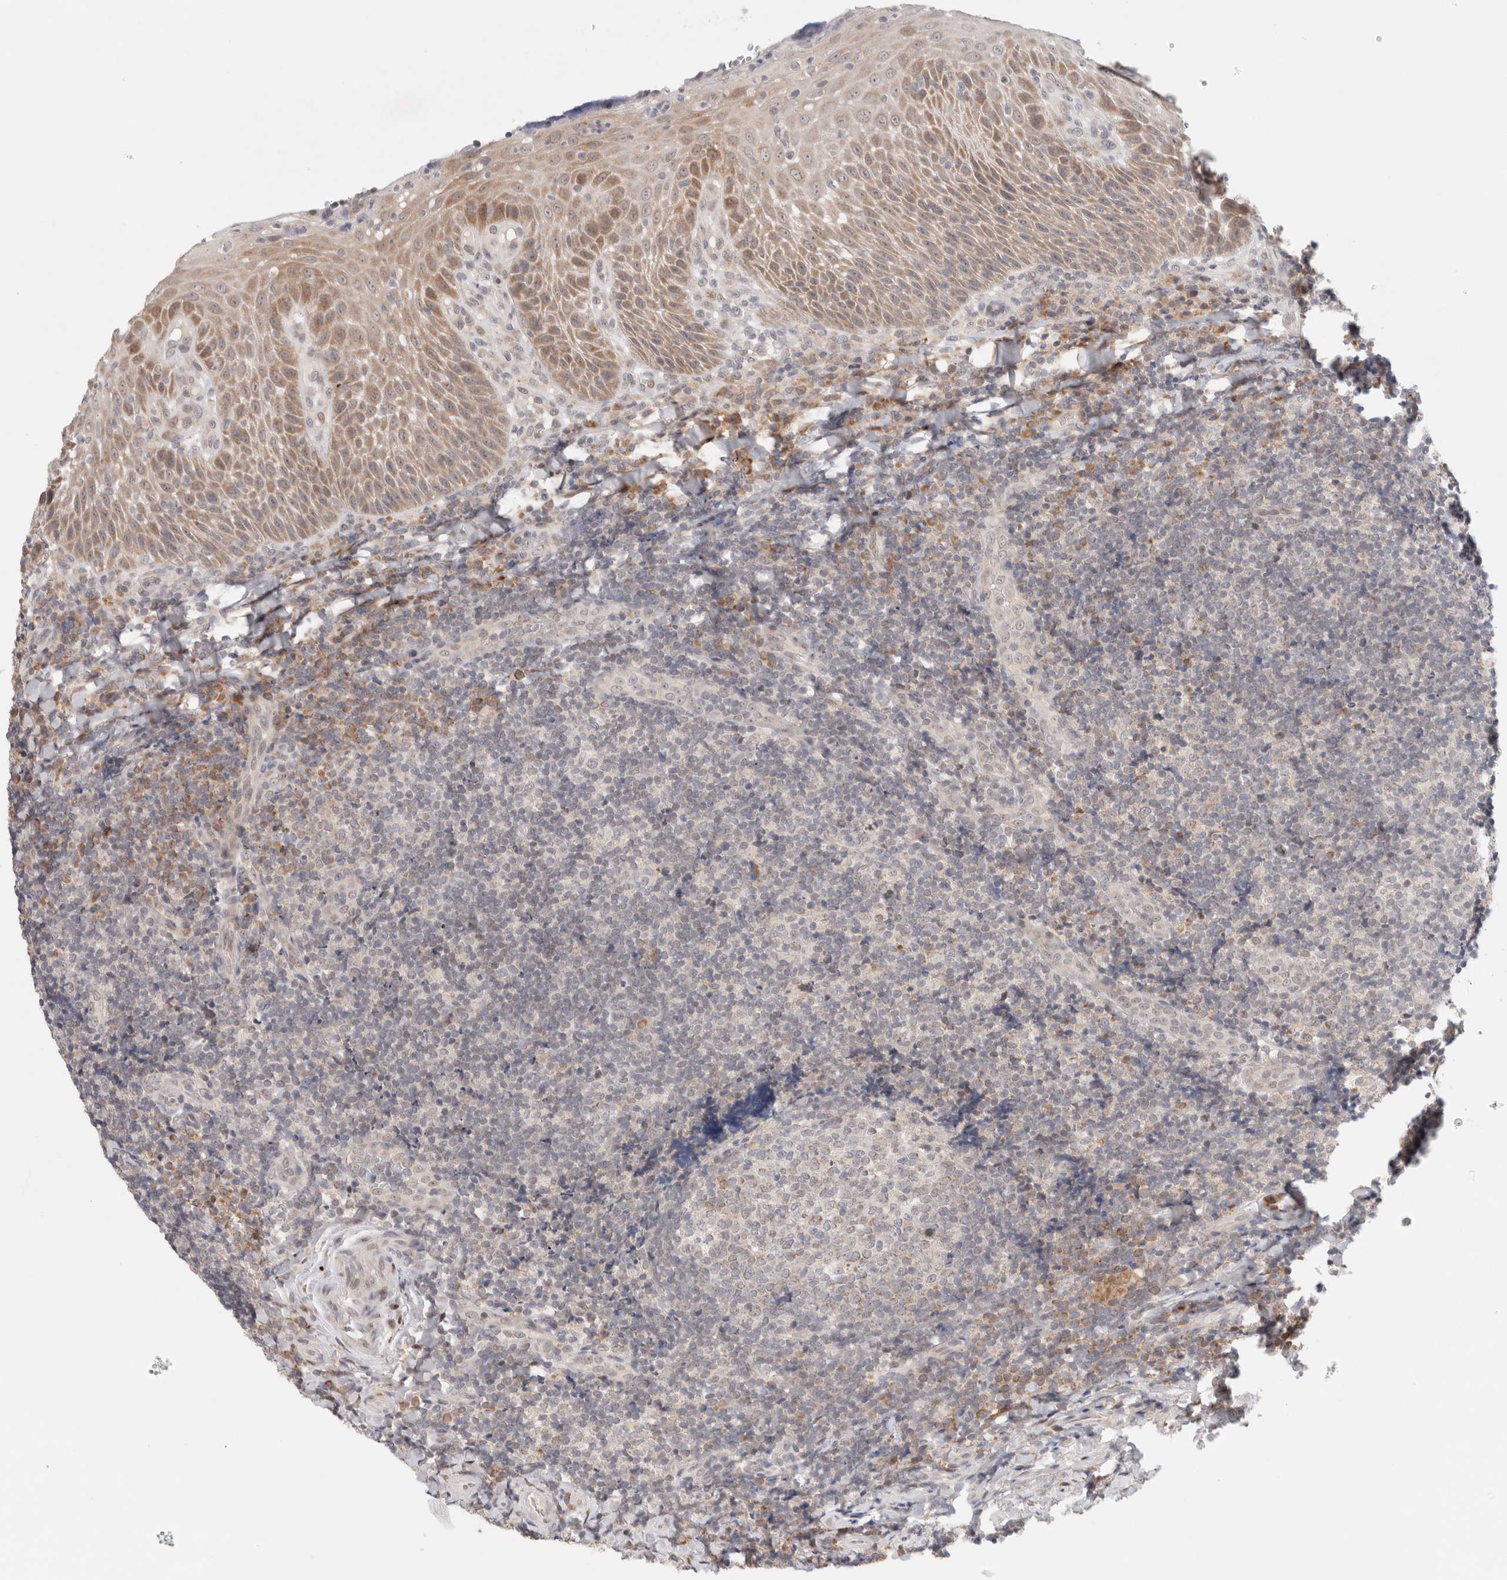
{"staining": {"intensity": "moderate", "quantity": "<25%", "location": "cytoplasmic/membranous"}, "tissue": "tonsil", "cell_type": "Germinal center cells", "image_type": "normal", "snomed": [{"axis": "morphology", "description": "Normal tissue, NOS"}, {"axis": "topography", "description": "Tonsil"}], "caption": "The immunohistochemical stain shows moderate cytoplasmic/membranous expression in germinal center cells of normal tonsil. (Brightfield microscopy of DAB IHC at high magnification).", "gene": "ERI3", "patient": {"sex": "male", "age": 37}}